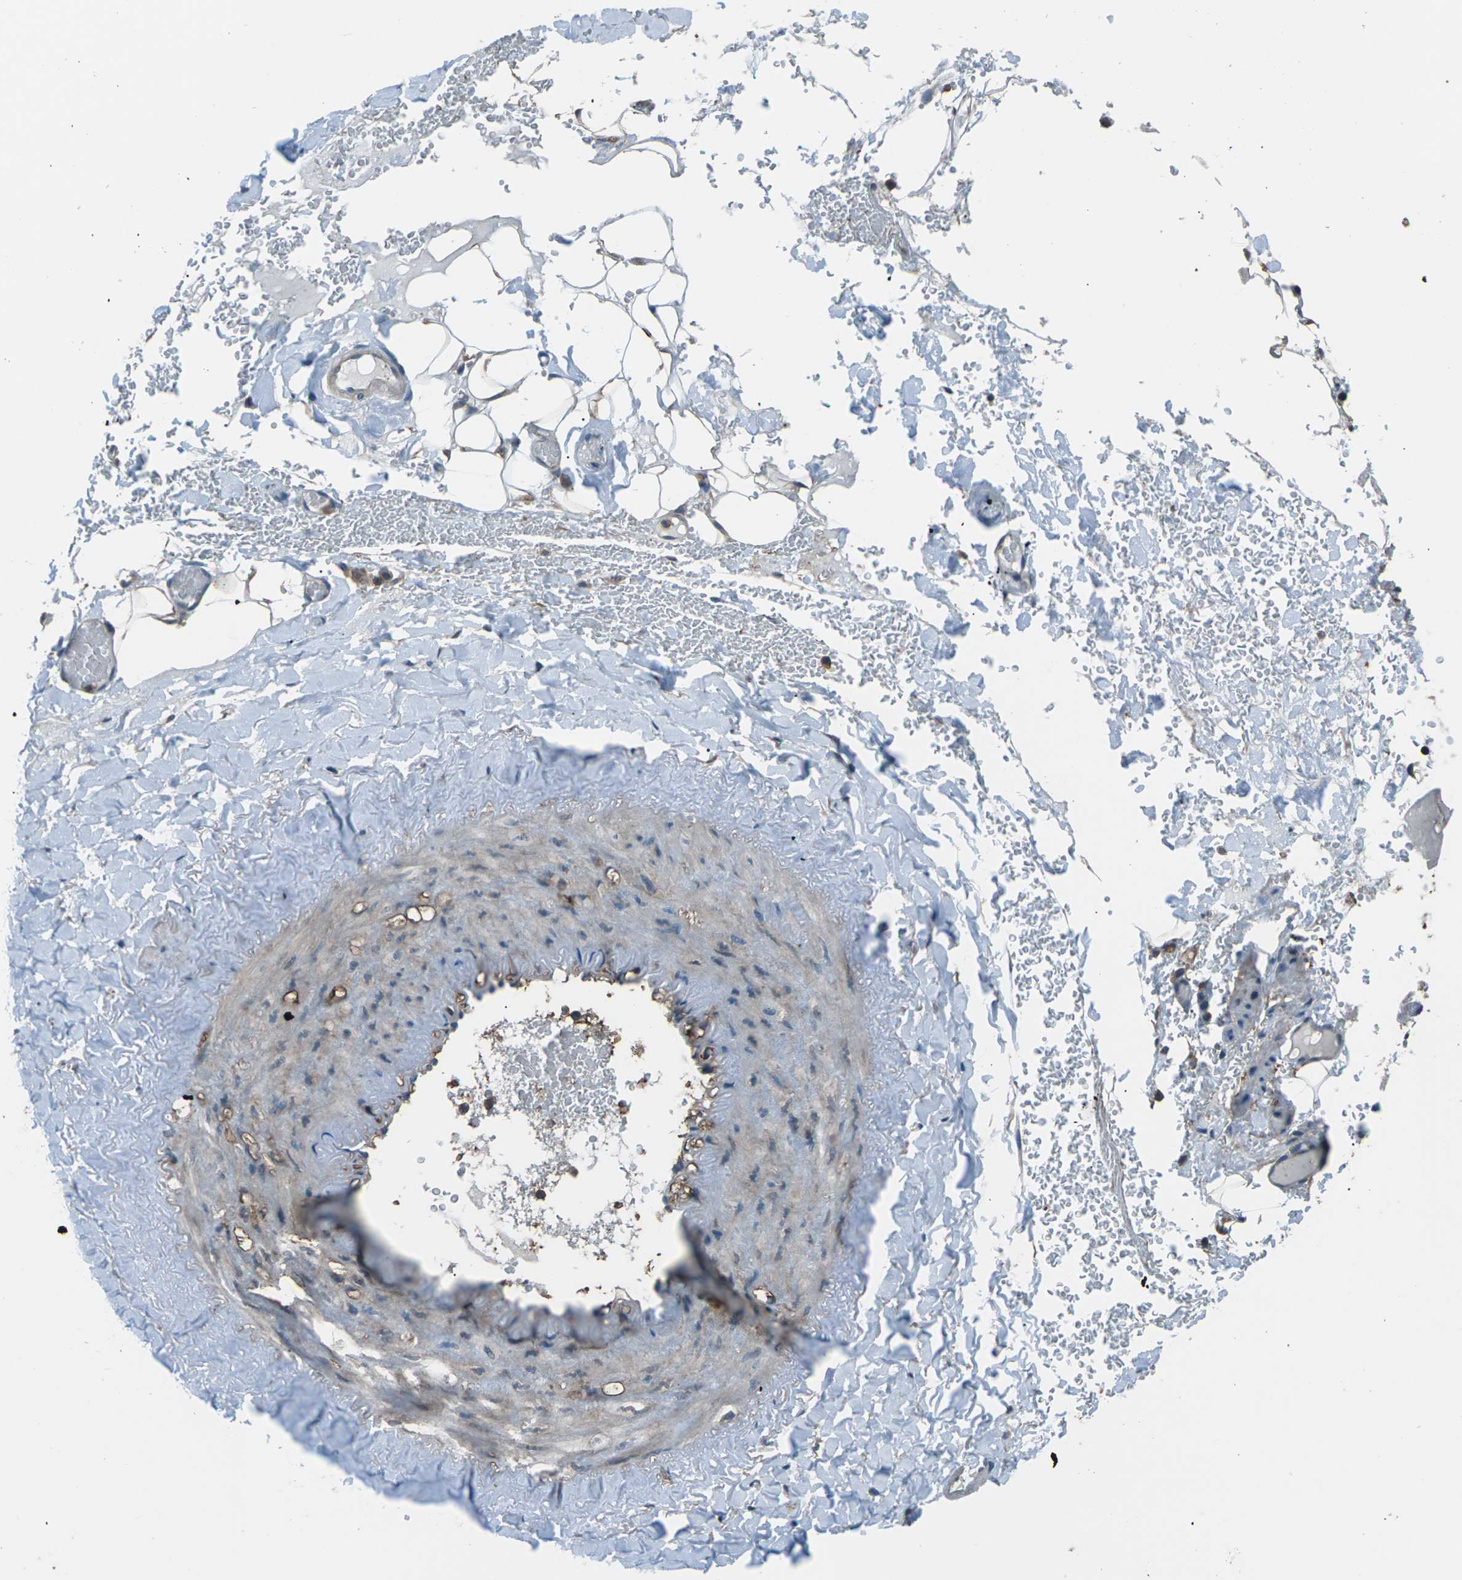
{"staining": {"intensity": "weak", "quantity": ">75%", "location": "cytoplasmic/membranous"}, "tissue": "adipose tissue", "cell_type": "Adipocytes", "image_type": "normal", "snomed": [{"axis": "morphology", "description": "Normal tissue, NOS"}, {"axis": "topography", "description": "Peripheral nerve tissue"}], "caption": "An immunohistochemistry micrograph of normal tissue is shown. Protein staining in brown shows weak cytoplasmic/membranous positivity in adipose tissue within adipocytes.", "gene": "CMTM4", "patient": {"sex": "male", "age": 70}}